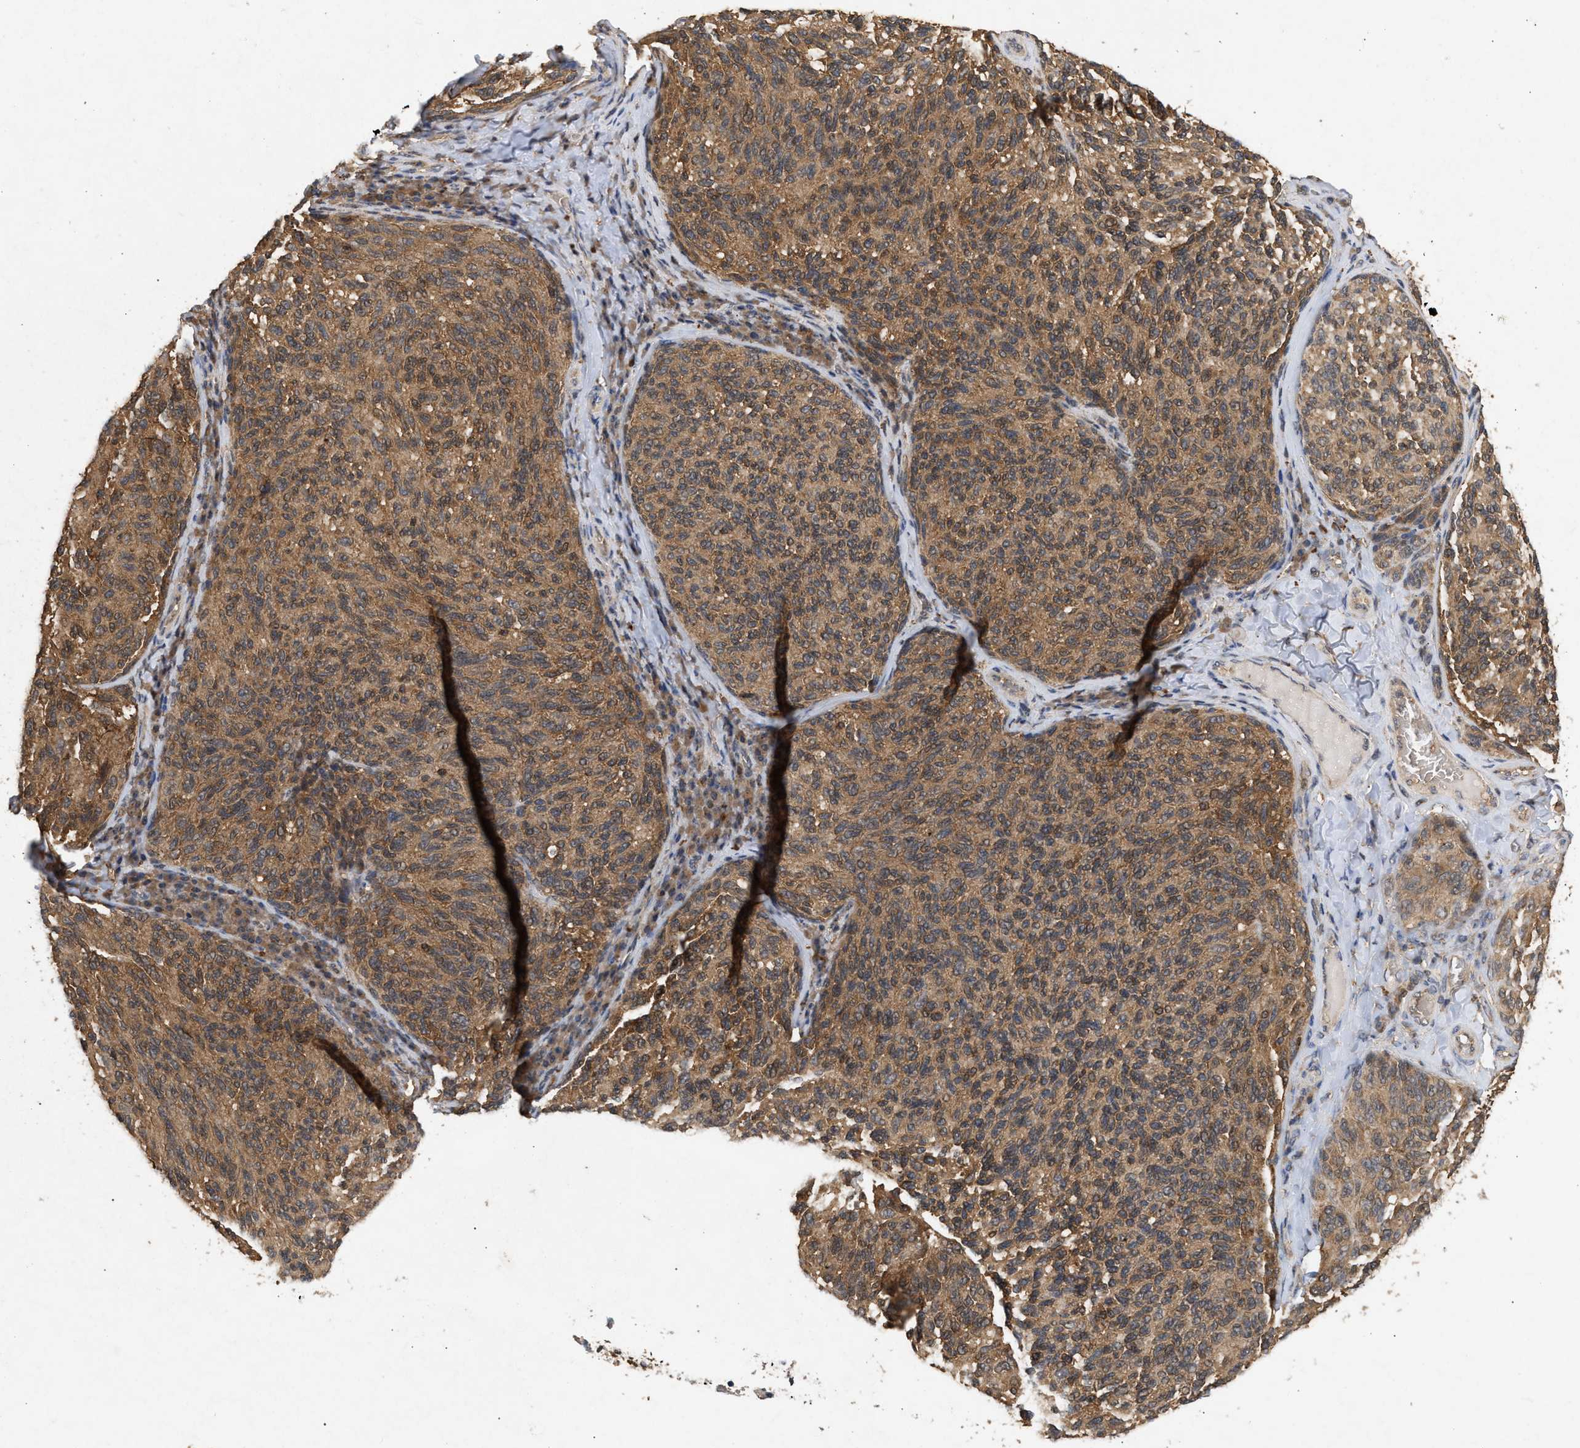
{"staining": {"intensity": "moderate", "quantity": ">75%", "location": "cytoplasmic/membranous"}, "tissue": "melanoma", "cell_type": "Tumor cells", "image_type": "cancer", "snomed": [{"axis": "morphology", "description": "Malignant melanoma, NOS"}, {"axis": "topography", "description": "Skin"}], "caption": "Protein expression analysis of malignant melanoma exhibits moderate cytoplasmic/membranous positivity in about >75% of tumor cells.", "gene": "FITM1", "patient": {"sex": "female", "age": 73}}